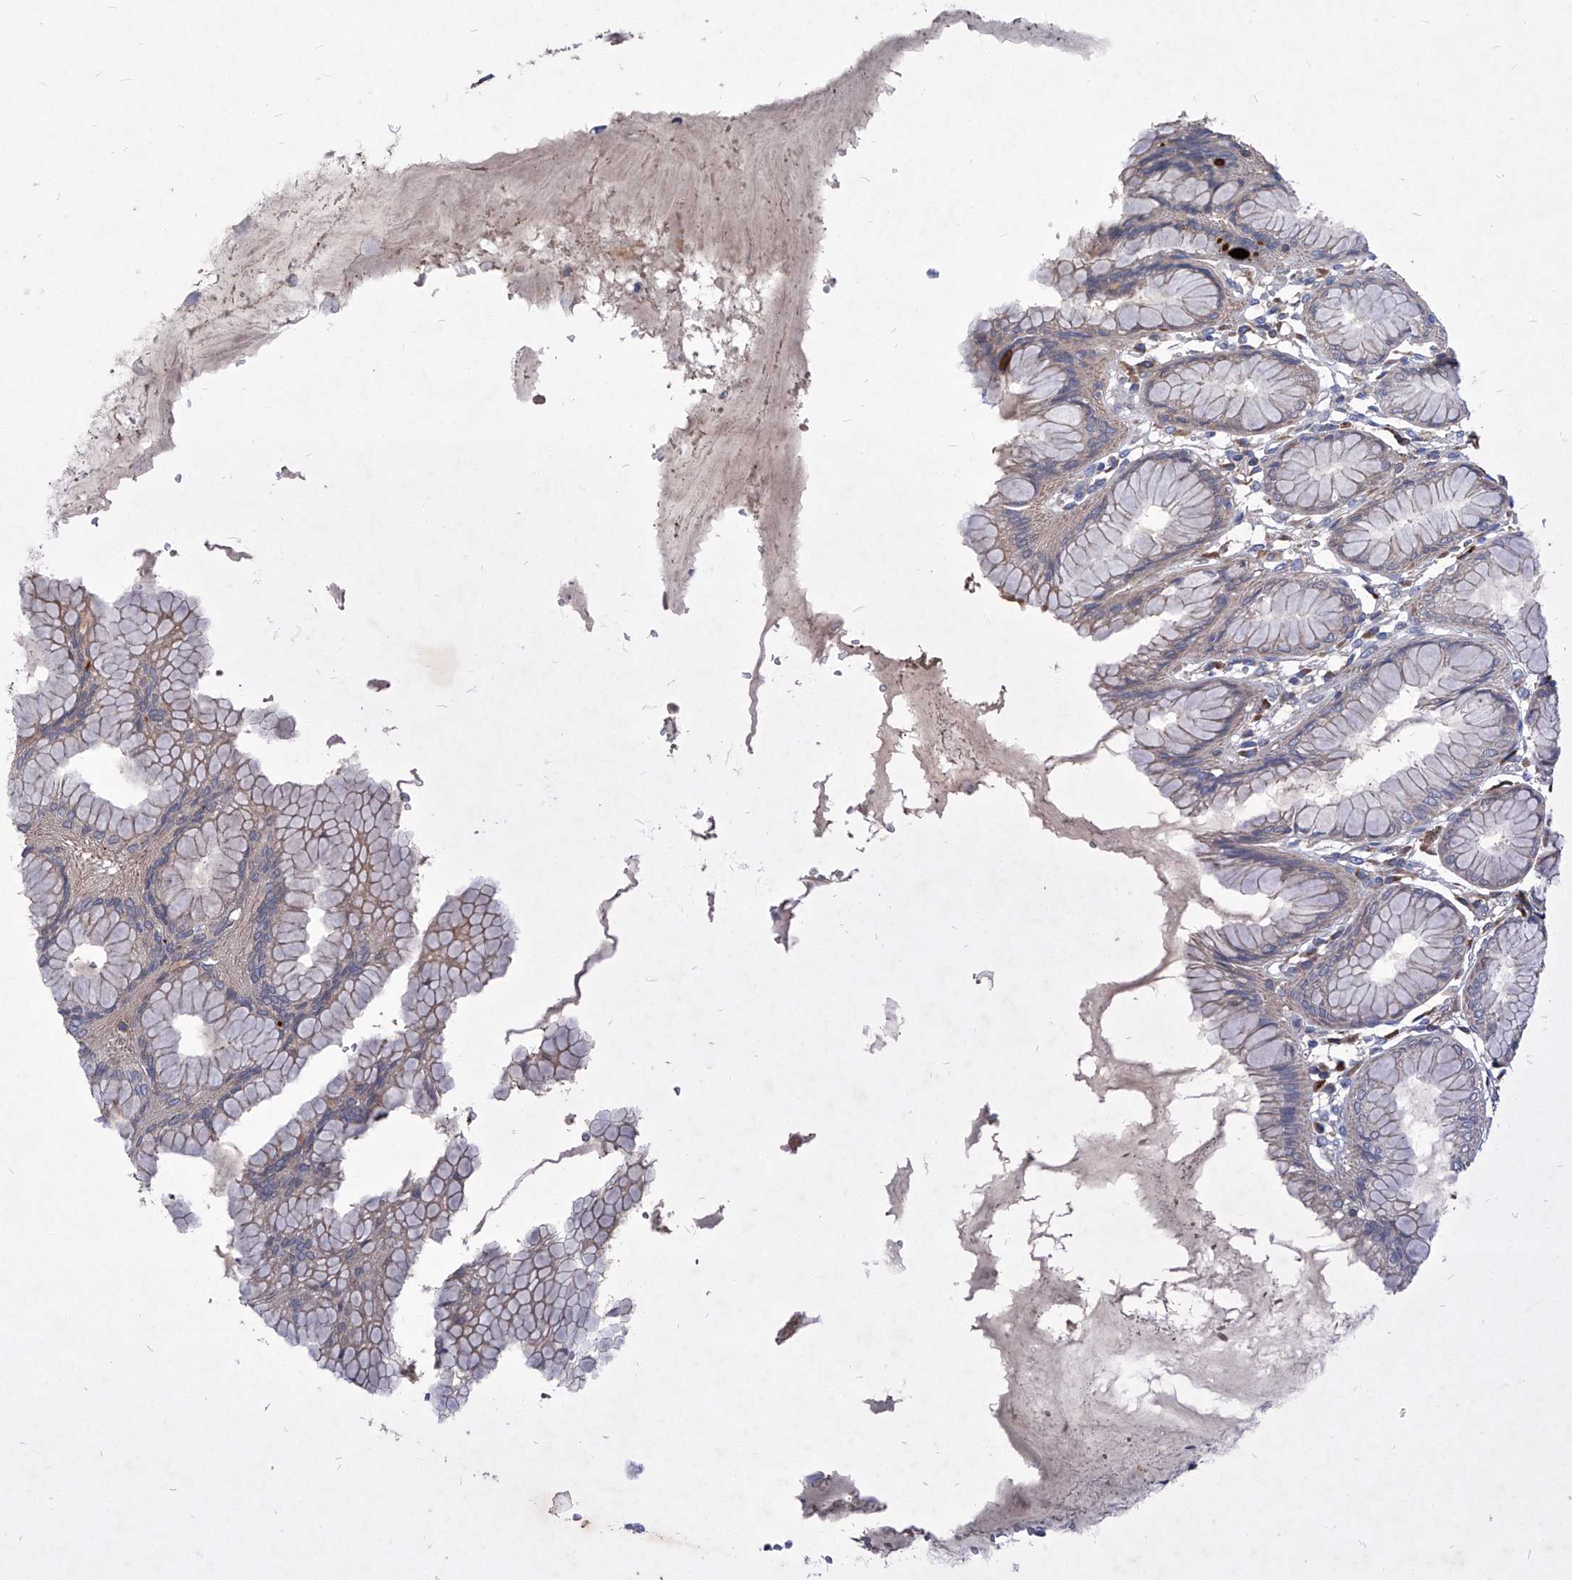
{"staining": {"intensity": "moderate", "quantity": "25%-75%", "location": "cytoplasmic/membranous"}, "tissue": "stomach", "cell_type": "Glandular cells", "image_type": "normal", "snomed": [{"axis": "morphology", "description": "Normal tissue, NOS"}, {"axis": "topography", "description": "Stomach, lower"}], "caption": "This micrograph shows IHC staining of normal human stomach, with medium moderate cytoplasmic/membranous staining in approximately 25%-75% of glandular cells.", "gene": "EPHA8", "patient": {"sex": "female", "age": 56}}